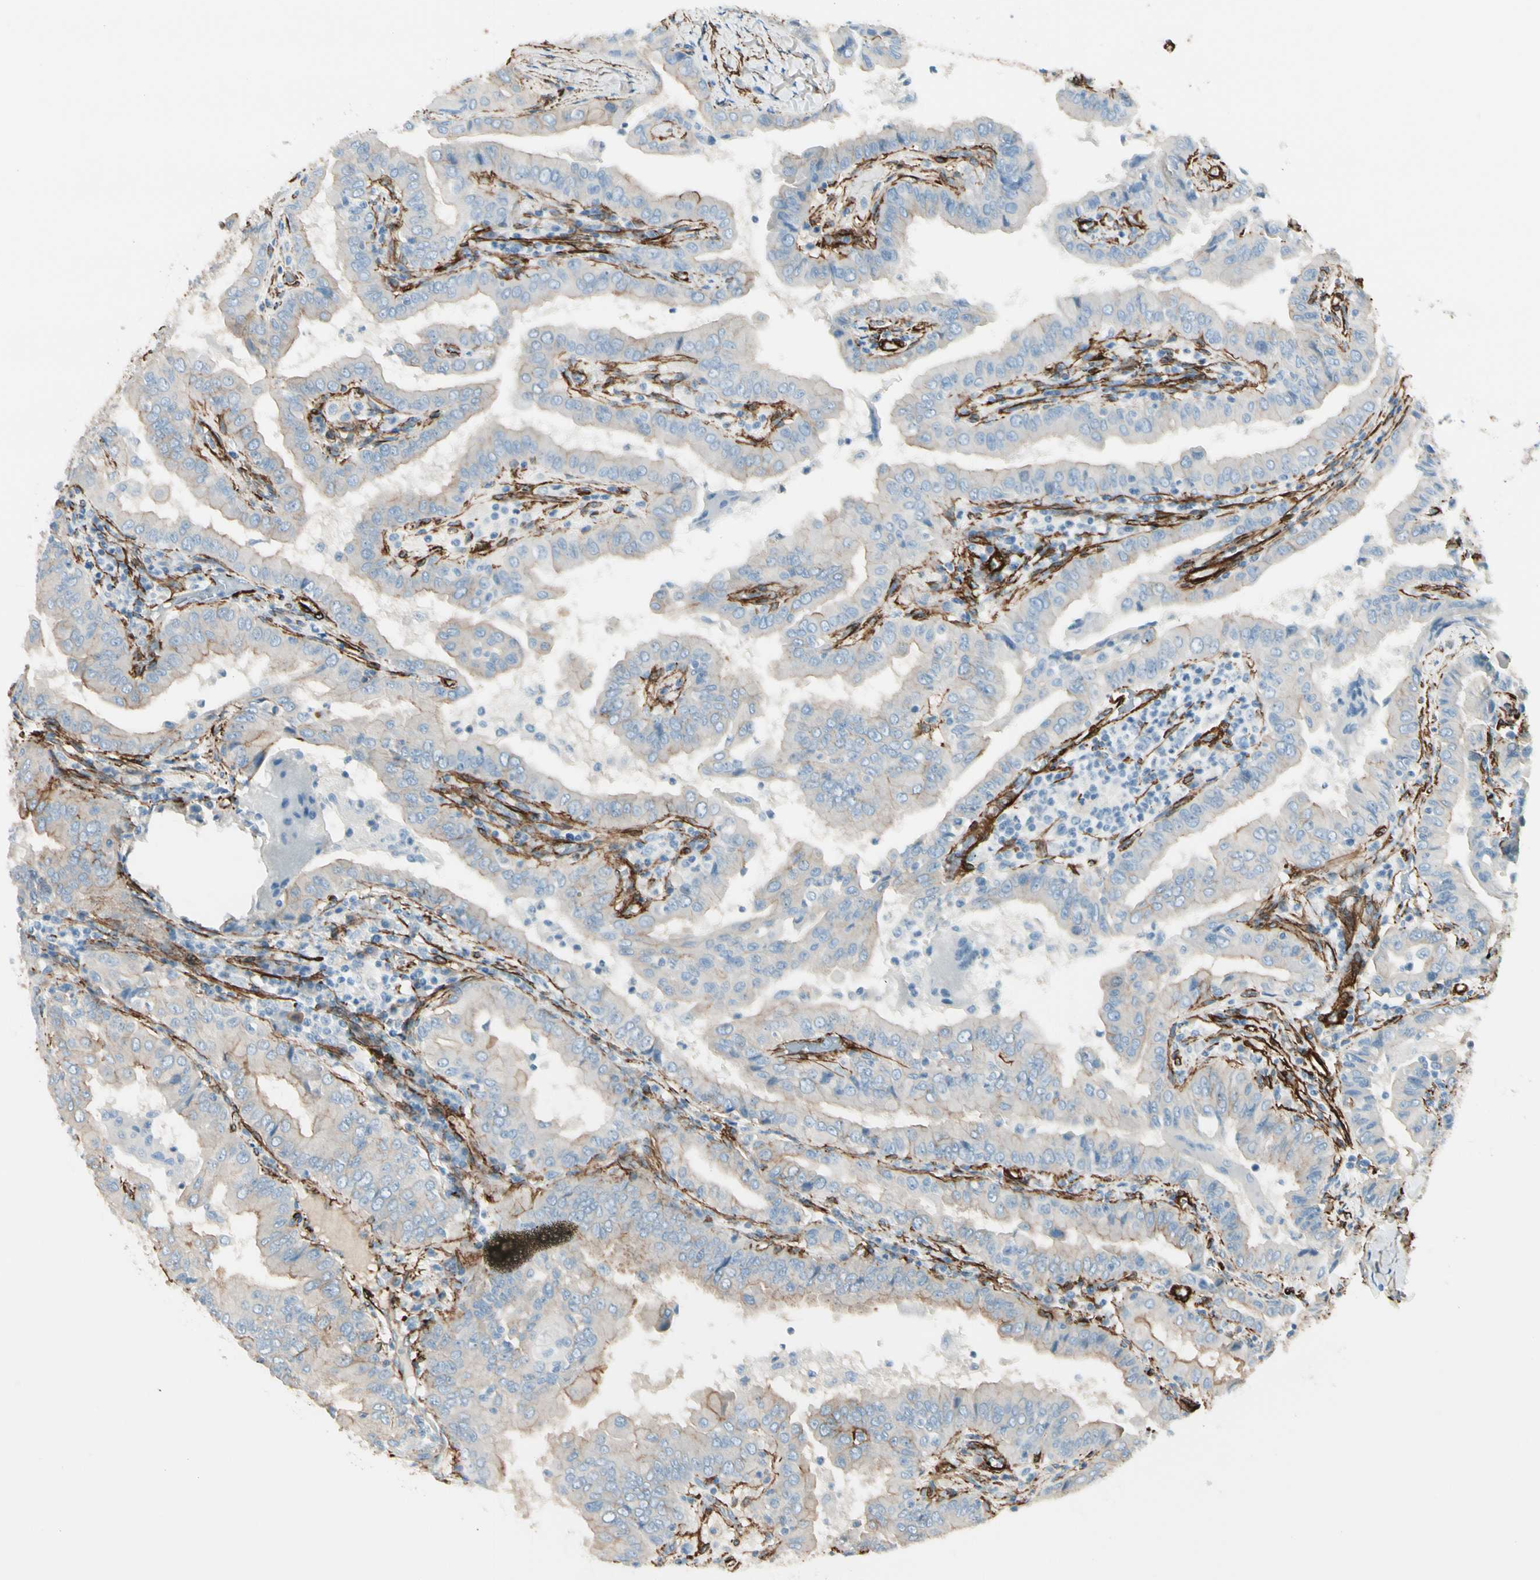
{"staining": {"intensity": "weak", "quantity": "25%-75%", "location": "cytoplasmic/membranous"}, "tissue": "thyroid cancer", "cell_type": "Tumor cells", "image_type": "cancer", "snomed": [{"axis": "morphology", "description": "Papillary adenocarcinoma, NOS"}, {"axis": "topography", "description": "Thyroid gland"}], "caption": "A histopathology image showing weak cytoplasmic/membranous positivity in about 25%-75% of tumor cells in thyroid papillary adenocarcinoma, as visualized by brown immunohistochemical staining.", "gene": "CALD1", "patient": {"sex": "male", "age": 33}}